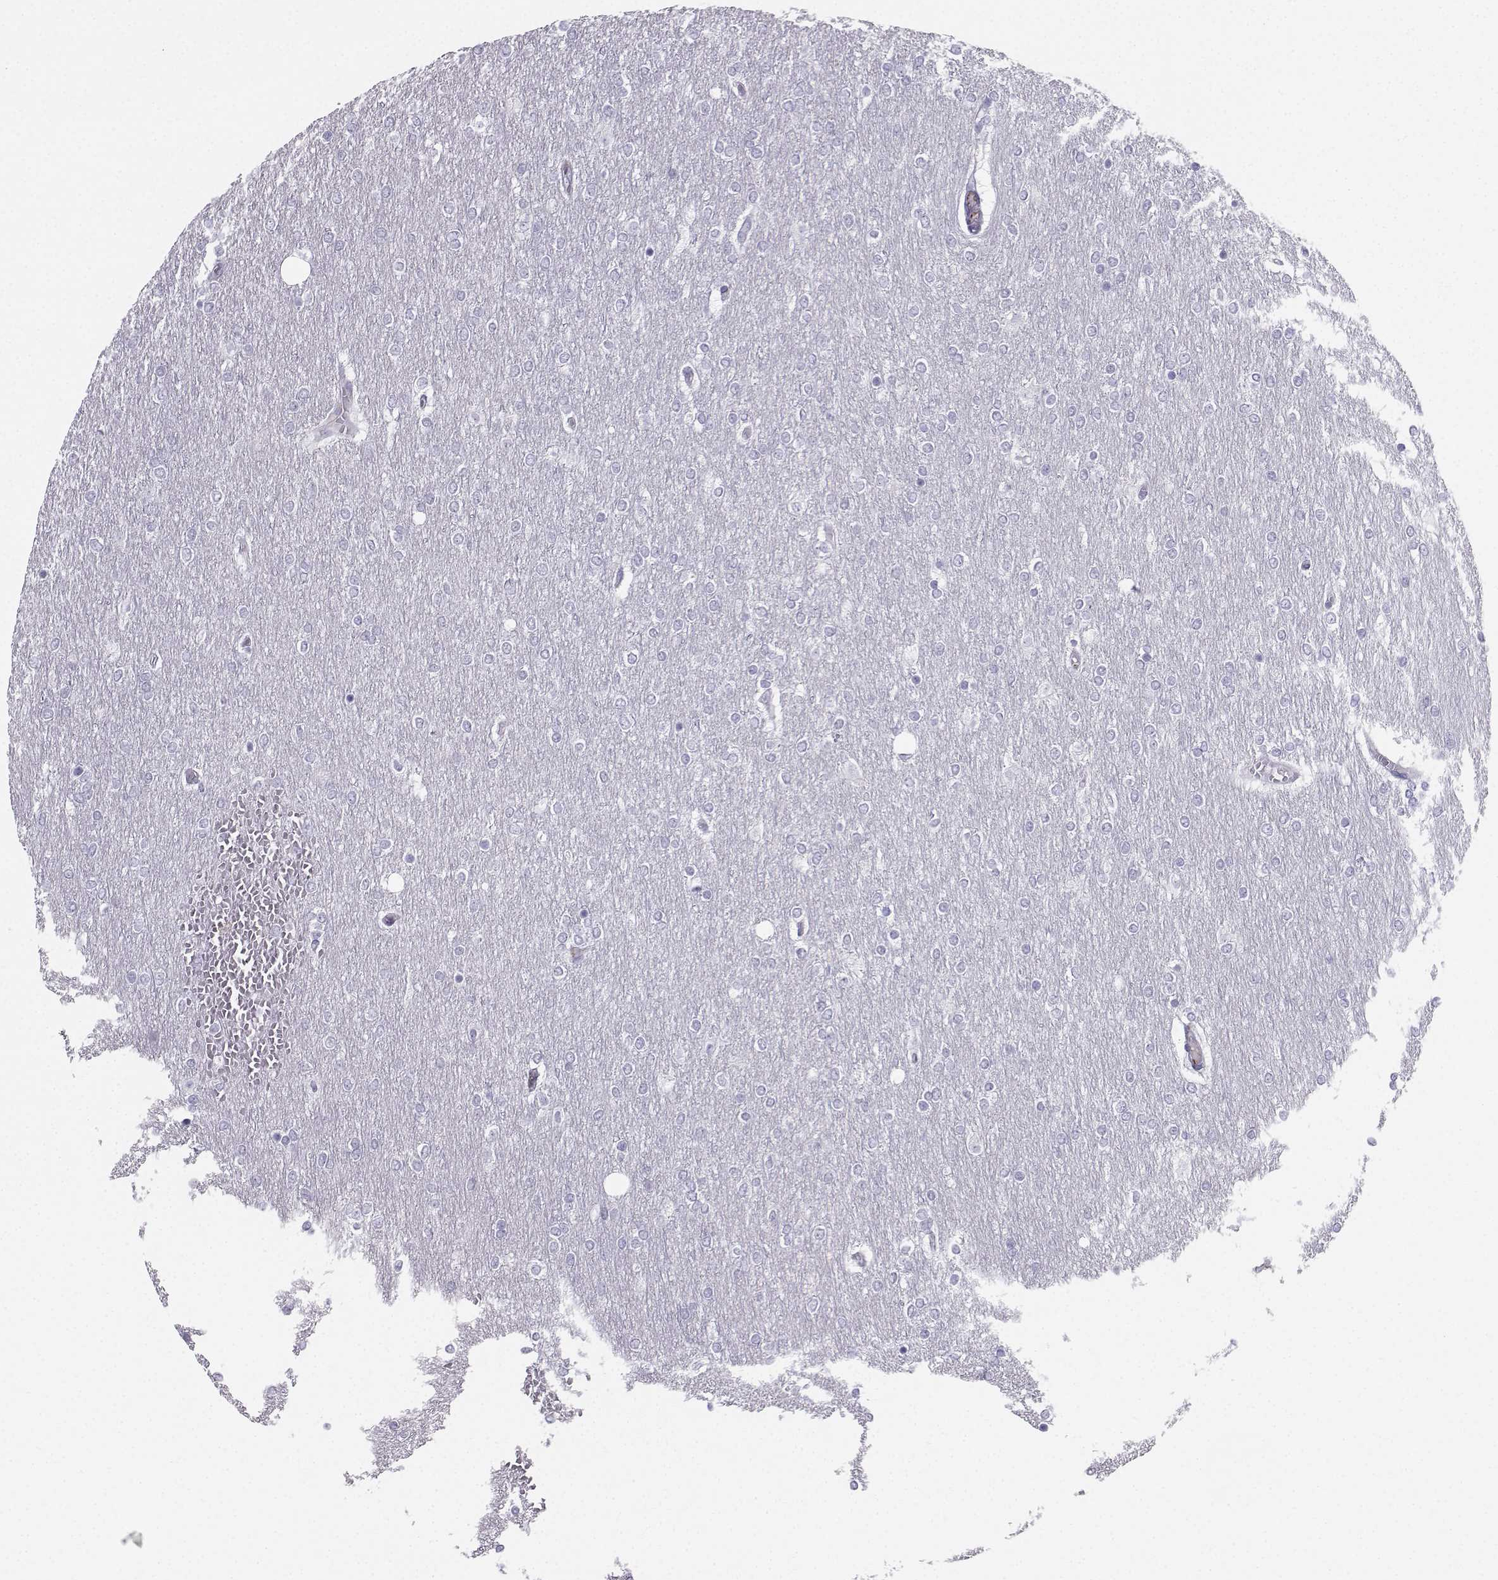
{"staining": {"intensity": "negative", "quantity": "none", "location": "none"}, "tissue": "glioma", "cell_type": "Tumor cells", "image_type": "cancer", "snomed": [{"axis": "morphology", "description": "Glioma, malignant, High grade"}, {"axis": "topography", "description": "Brain"}], "caption": "A micrograph of human malignant glioma (high-grade) is negative for staining in tumor cells. (IHC, brightfield microscopy, high magnification).", "gene": "IQCD", "patient": {"sex": "female", "age": 61}}